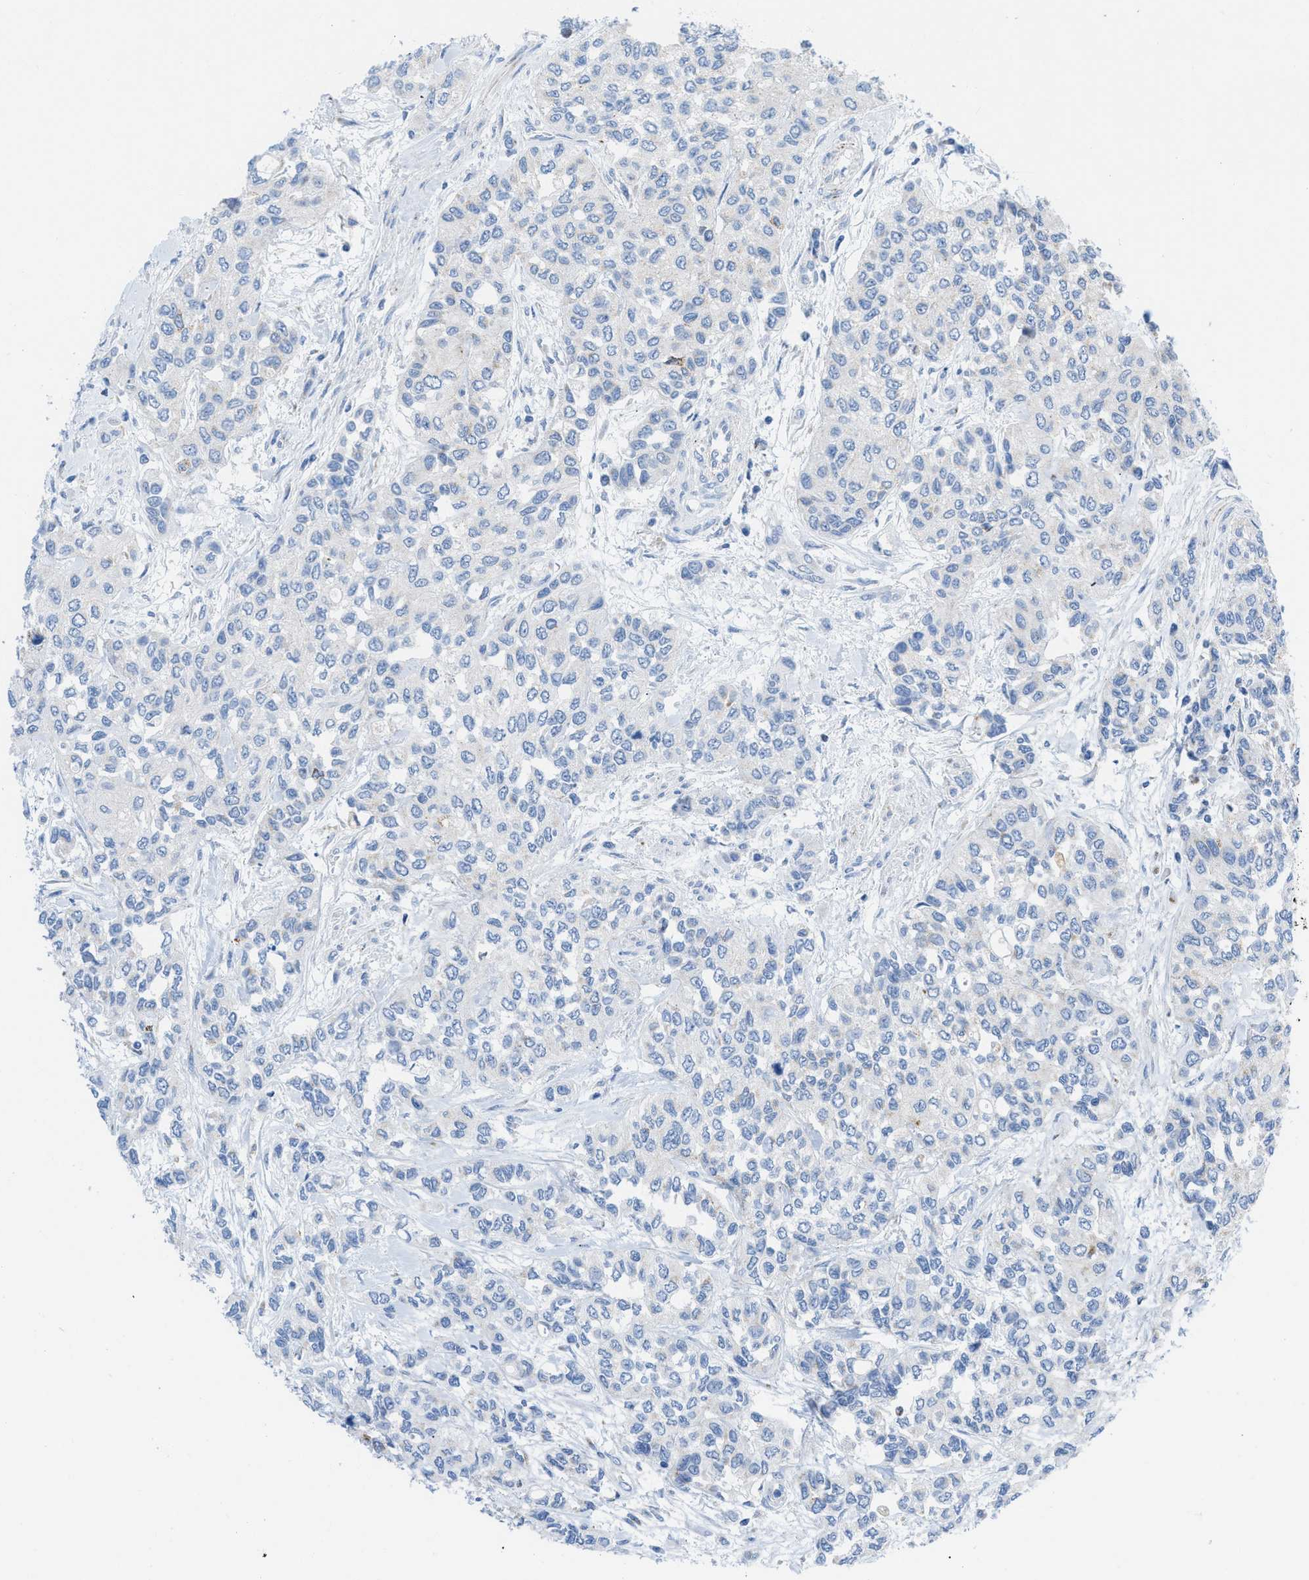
{"staining": {"intensity": "negative", "quantity": "none", "location": "none"}, "tissue": "urothelial cancer", "cell_type": "Tumor cells", "image_type": "cancer", "snomed": [{"axis": "morphology", "description": "Urothelial carcinoma, High grade"}, {"axis": "topography", "description": "Urinary bladder"}], "caption": "Histopathology image shows no protein expression in tumor cells of urothelial cancer tissue.", "gene": "RBBP9", "patient": {"sex": "female", "age": 56}}